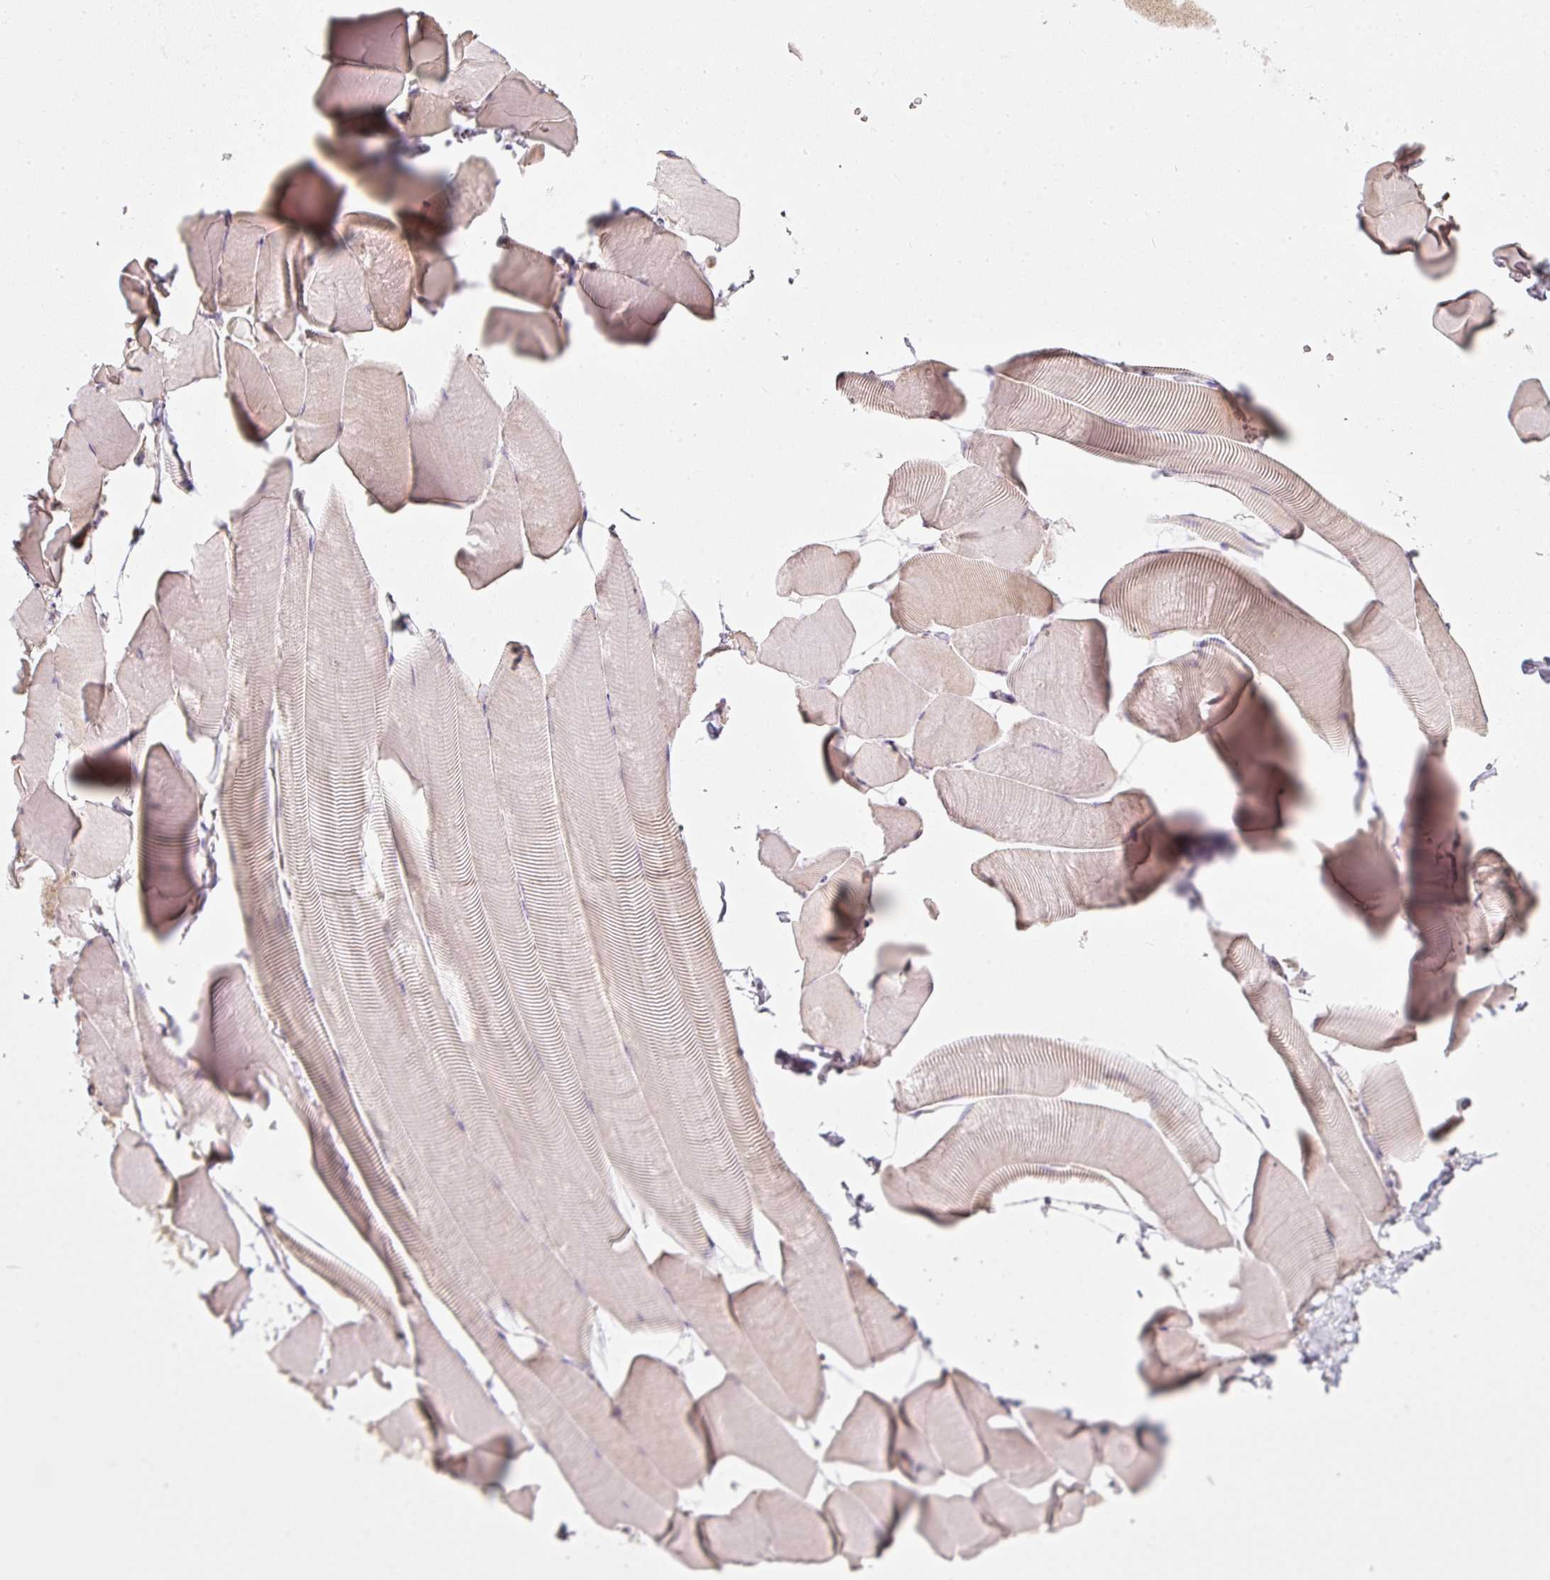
{"staining": {"intensity": "weak", "quantity": "<25%", "location": "cytoplasmic/membranous"}, "tissue": "skeletal muscle", "cell_type": "Myocytes", "image_type": "normal", "snomed": [{"axis": "morphology", "description": "Normal tissue, NOS"}, {"axis": "topography", "description": "Skeletal muscle"}], "caption": "The image shows no staining of myocytes in benign skeletal muscle.", "gene": "DUT", "patient": {"sex": "male", "age": 25}}